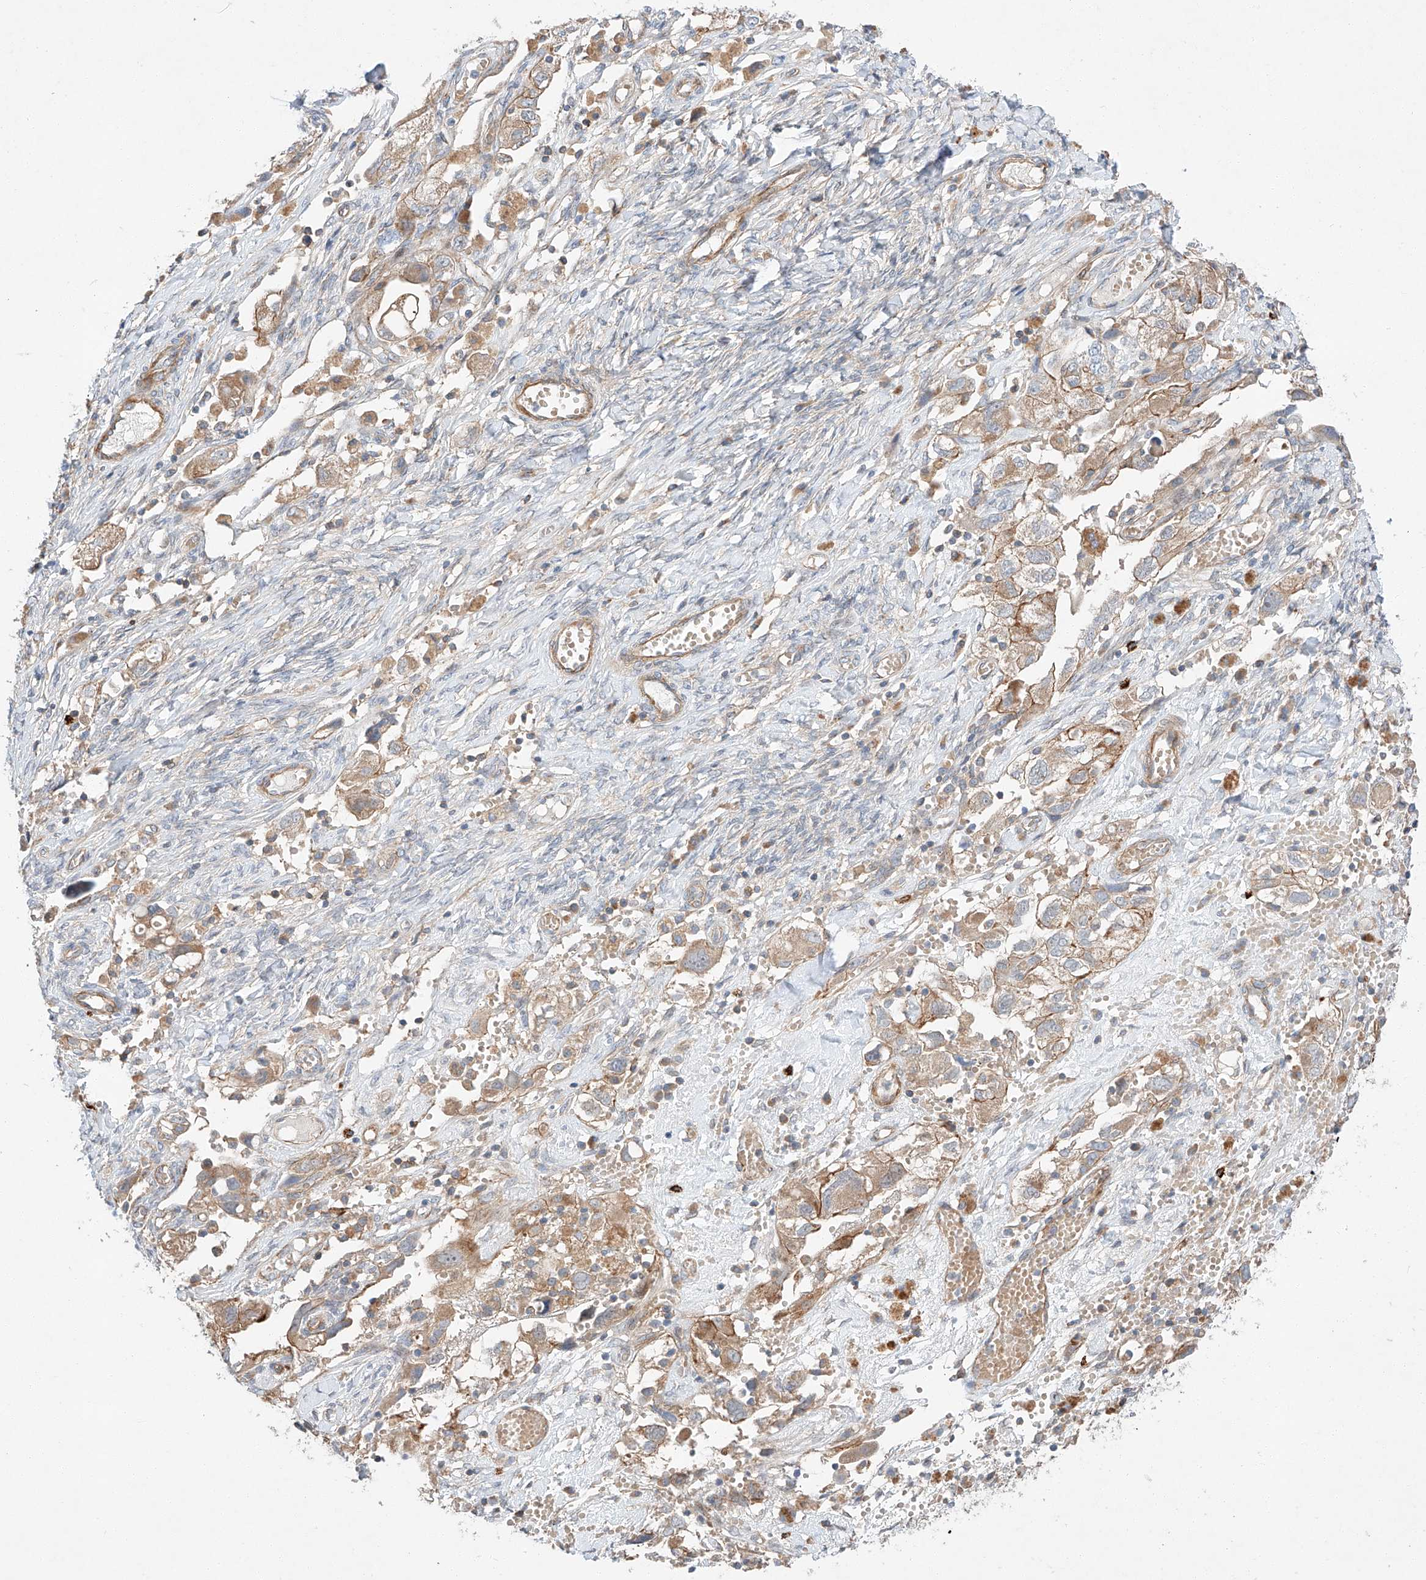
{"staining": {"intensity": "moderate", "quantity": ">75%", "location": "cytoplasmic/membranous"}, "tissue": "ovarian cancer", "cell_type": "Tumor cells", "image_type": "cancer", "snomed": [{"axis": "morphology", "description": "Carcinoma, NOS"}, {"axis": "morphology", "description": "Cystadenocarcinoma, serous, NOS"}, {"axis": "topography", "description": "Ovary"}], "caption": "Protein positivity by immunohistochemistry shows moderate cytoplasmic/membranous expression in about >75% of tumor cells in ovarian carcinoma. (Stains: DAB in brown, nuclei in blue, Microscopy: brightfield microscopy at high magnification).", "gene": "MINDY4", "patient": {"sex": "female", "age": 69}}